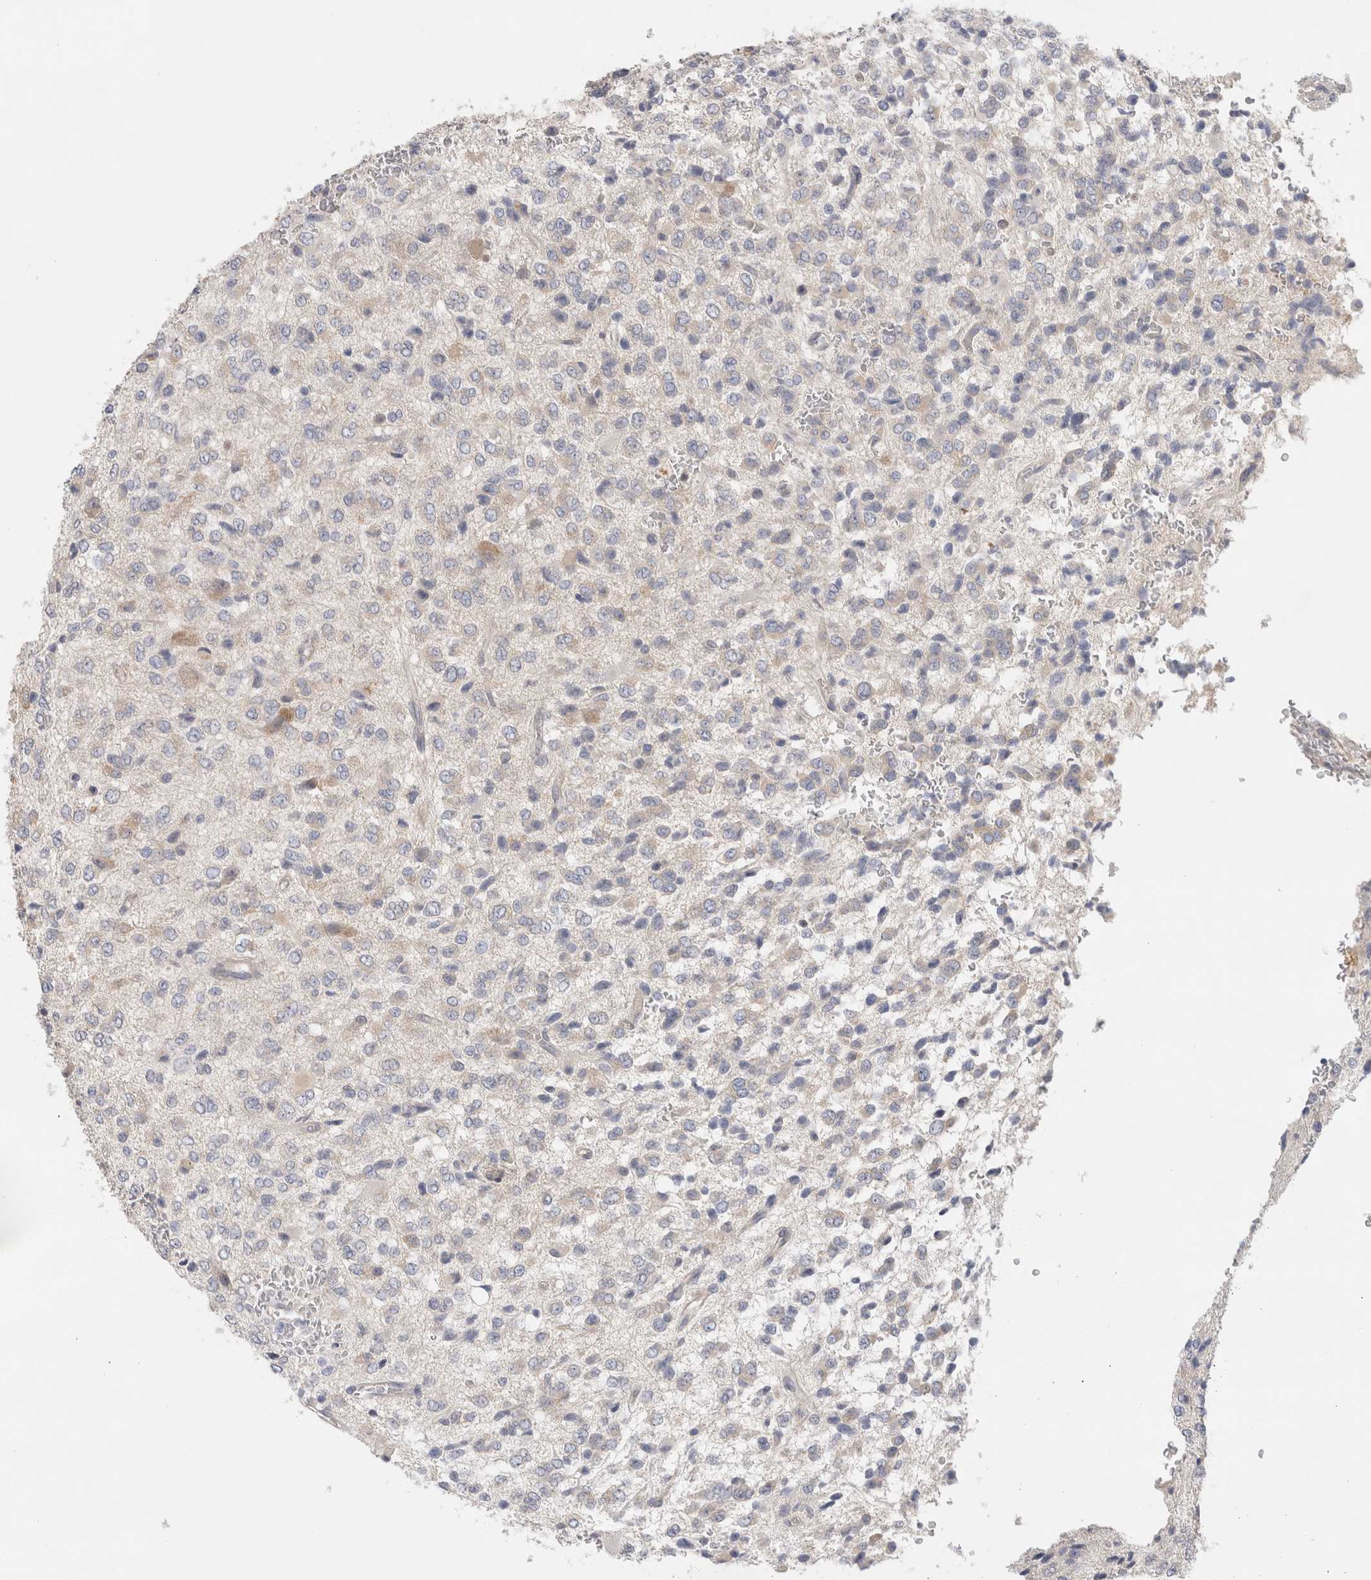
{"staining": {"intensity": "weak", "quantity": "<25%", "location": "cytoplasmic/membranous"}, "tissue": "glioma", "cell_type": "Tumor cells", "image_type": "cancer", "snomed": [{"axis": "morphology", "description": "Glioma, malignant, High grade"}, {"axis": "topography", "description": "pancreas cauda"}], "caption": "This is an immunohistochemistry (IHC) image of glioma. There is no expression in tumor cells.", "gene": "WIPF2", "patient": {"sex": "male", "age": 60}}